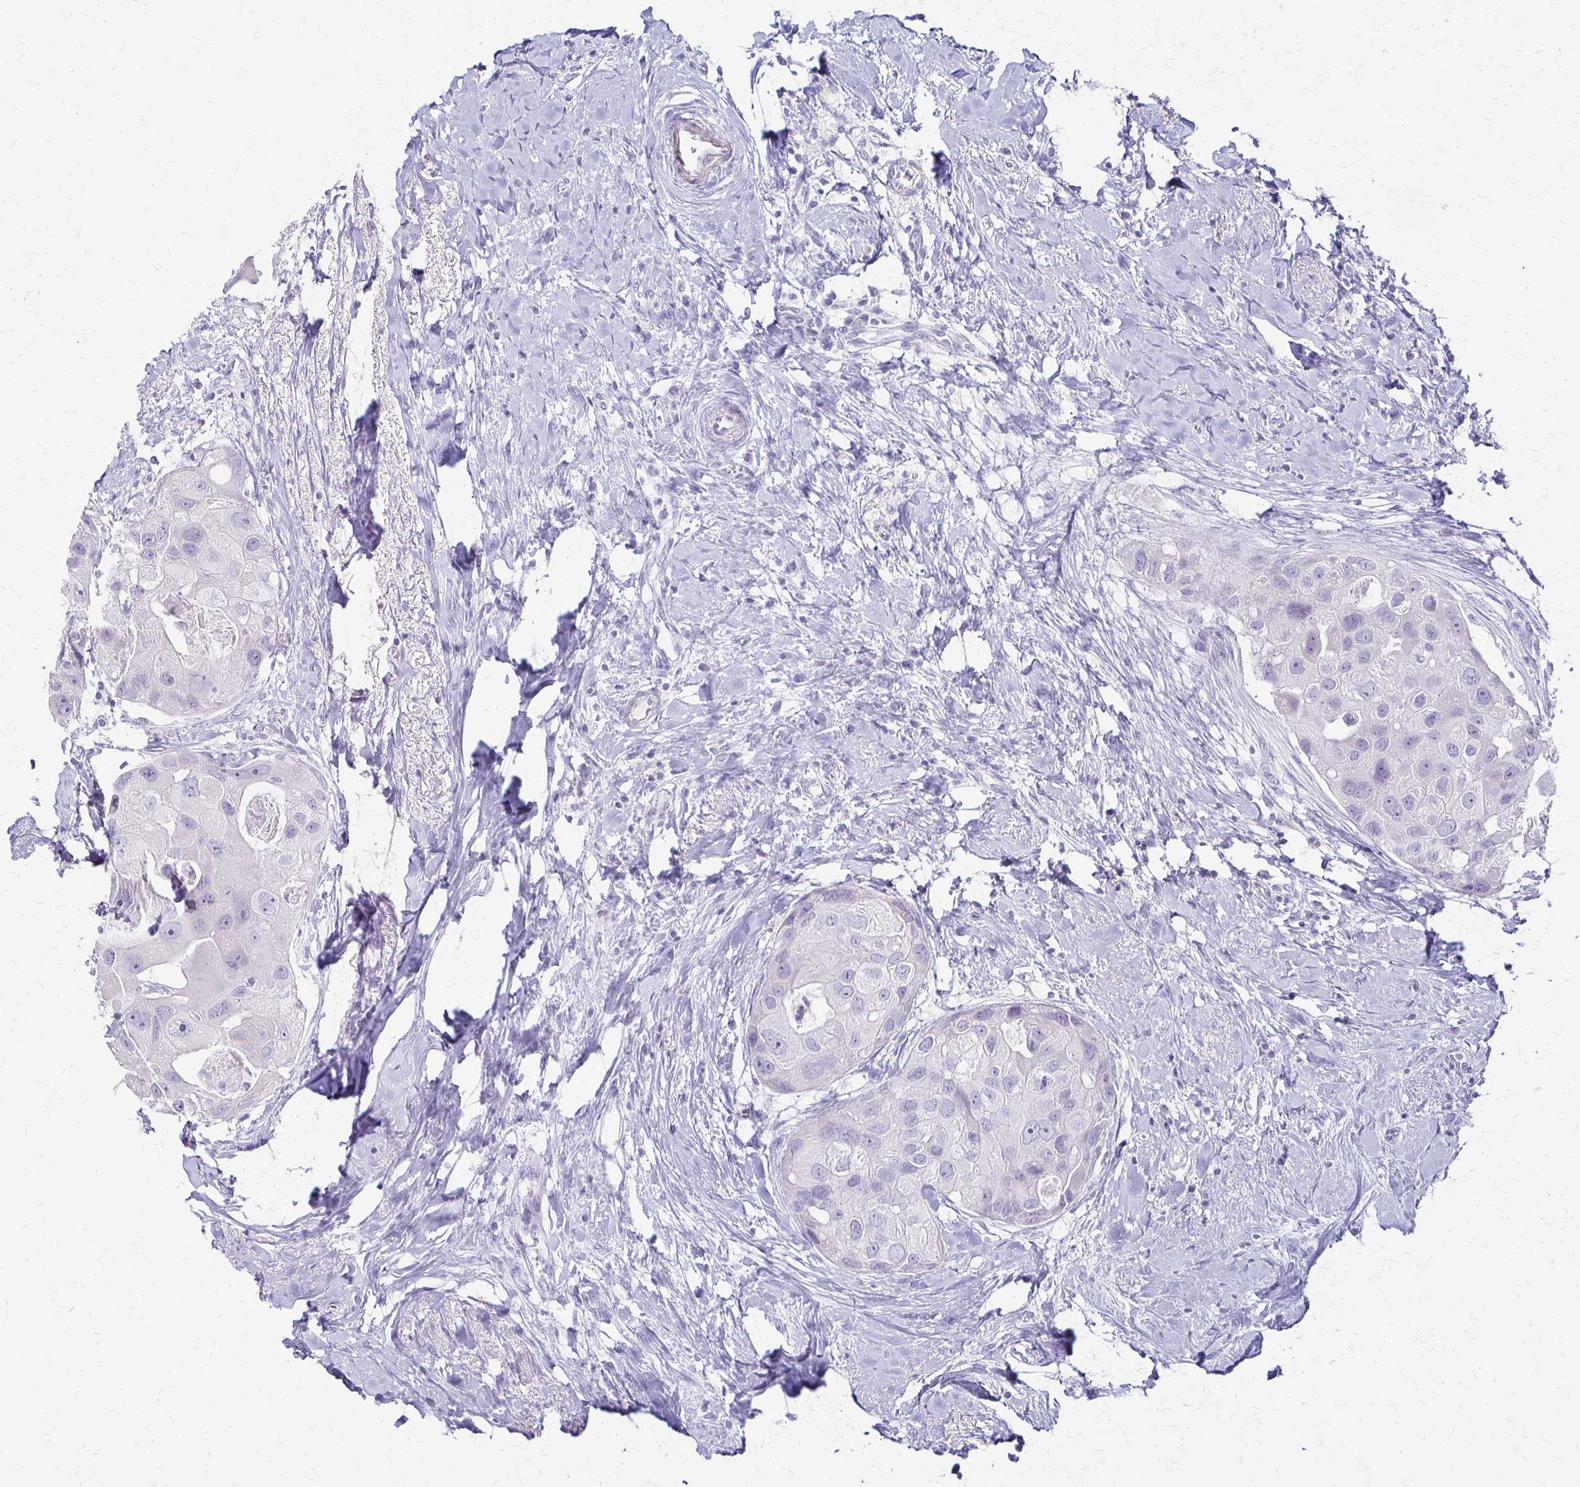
{"staining": {"intensity": "negative", "quantity": "none", "location": "none"}, "tissue": "breast cancer", "cell_type": "Tumor cells", "image_type": "cancer", "snomed": [{"axis": "morphology", "description": "Duct carcinoma"}, {"axis": "topography", "description": "Breast"}], "caption": "There is no significant staining in tumor cells of breast cancer.", "gene": "IVL", "patient": {"sex": "female", "age": 43}}